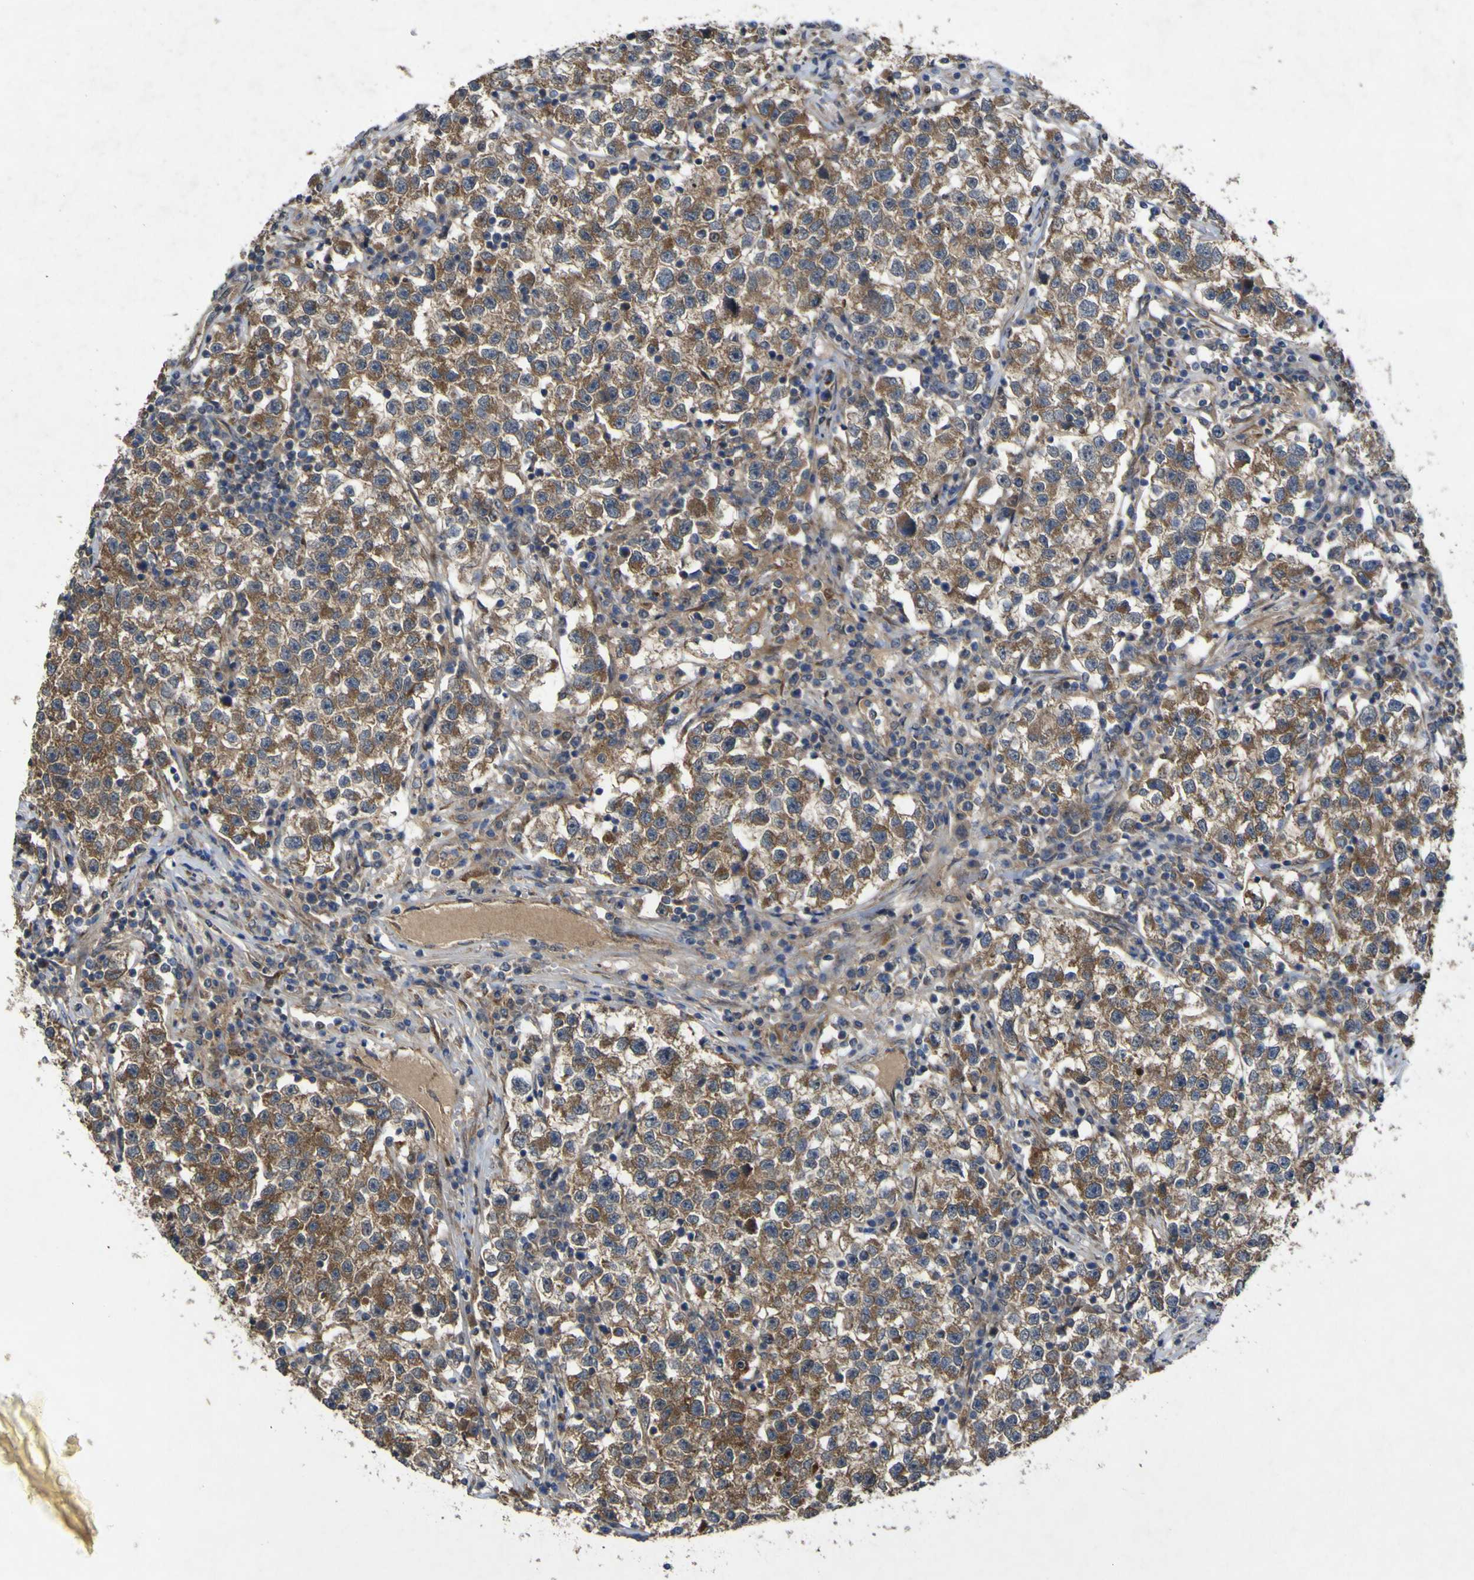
{"staining": {"intensity": "moderate", "quantity": ">75%", "location": "cytoplasmic/membranous"}, "tissue": "testis cancer", "cell_type": "Tumor cells", "image_type": "cancer", "snomed": [{"axis": "morphology", "description": "Seminoma, NOS"}, {"axis": "topography", "description": "Testis"}], "caption": "Immunohistochemical staining of seminoma (testis) displays medium levels of moderate cytoplasmic/membranous protein positivity in about >75% of tumor cells.", "gene": "IRAK2", "patient": {"sex": "male", "age": 22}}